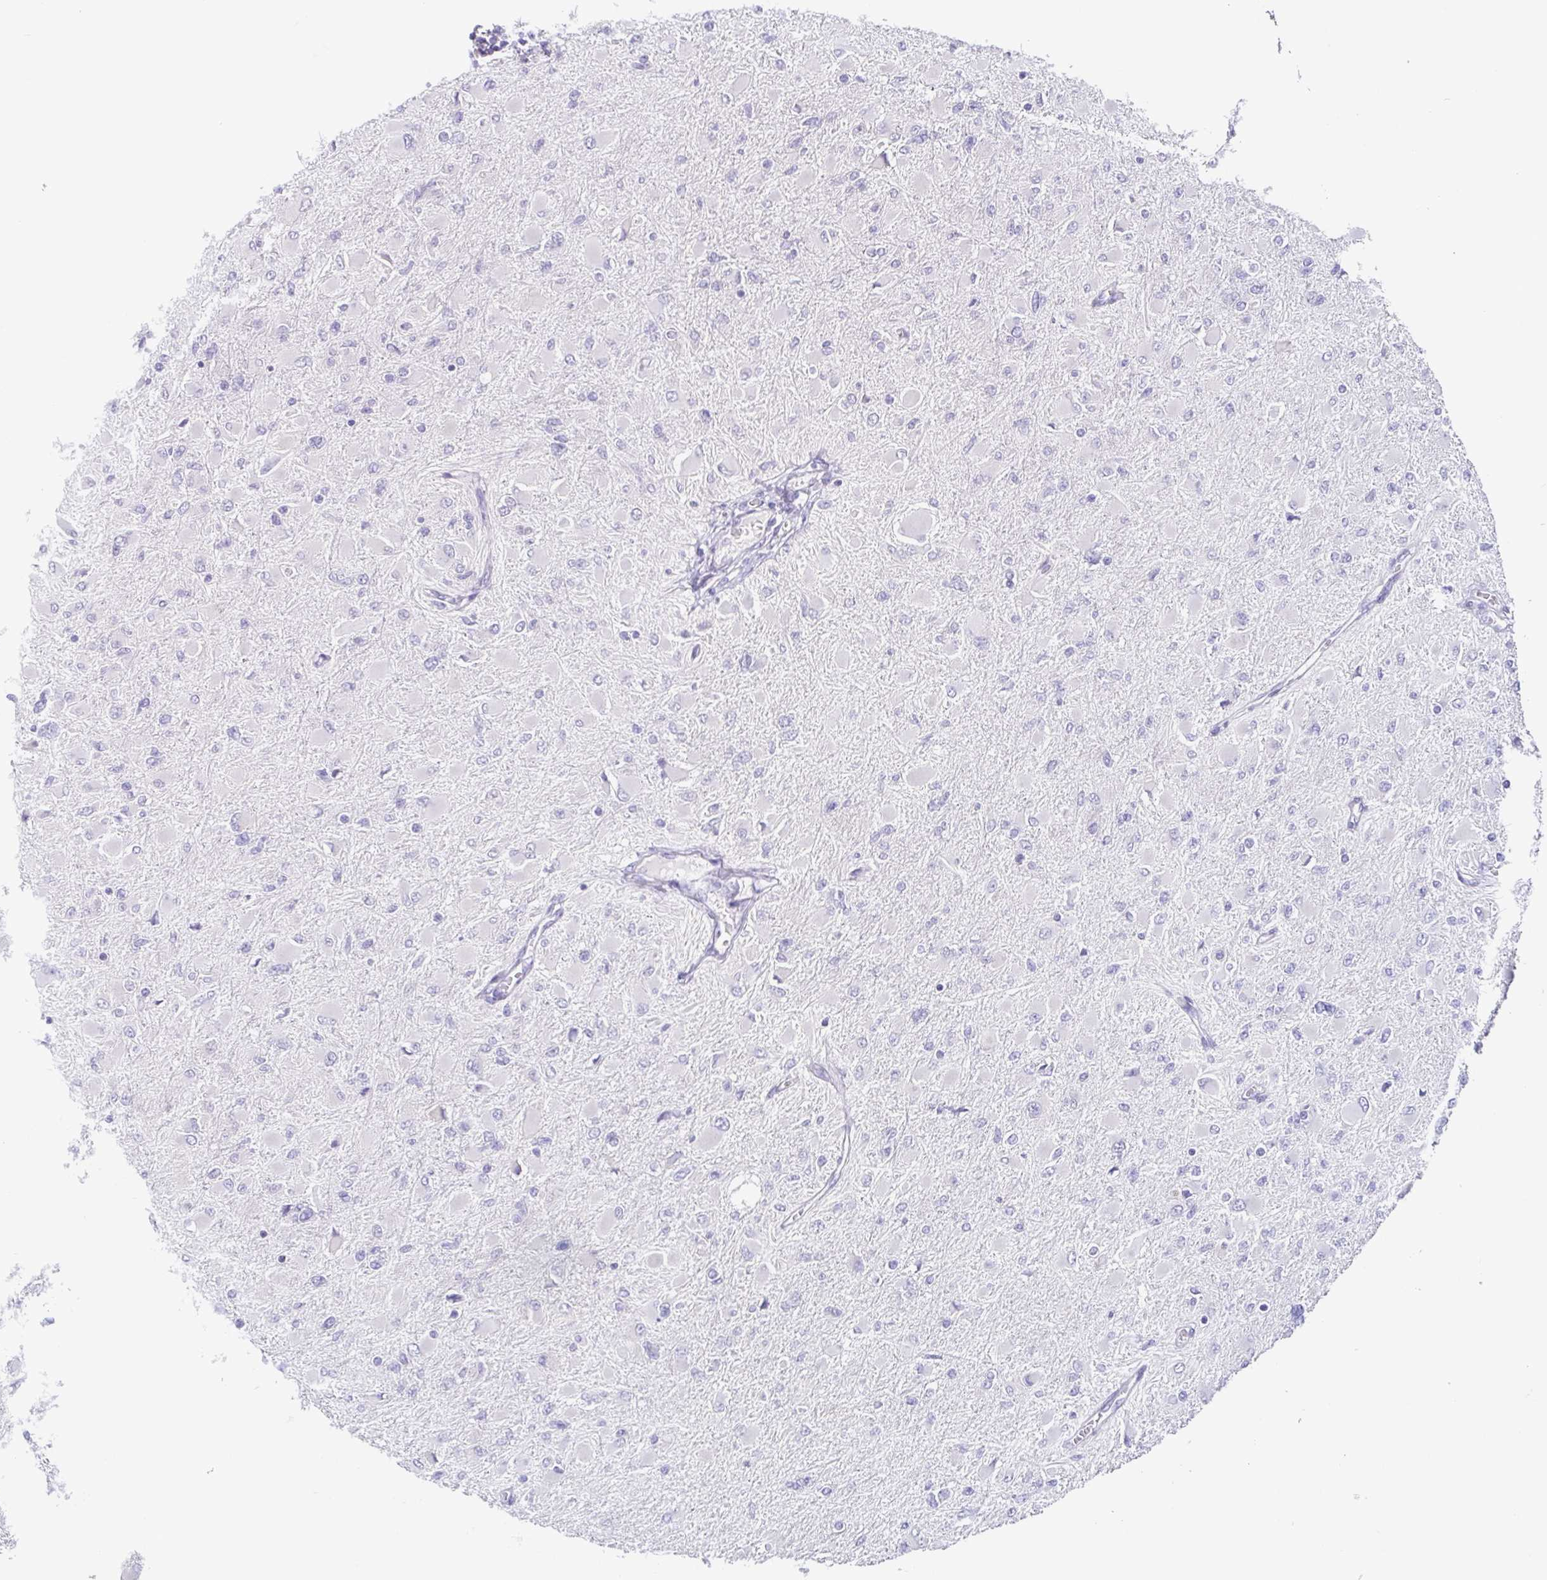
{"staining": {"intensity": "negative", "quantity": "none", "location": "none"}, "tissue": "glioma", "cell_type": "Tumor cells", "image_type": "cancer", "snomed": [{"axis": "morphology", "description": "Glioma, malignant, High grade"}, {"axis": "topography", "description": "Cerebral cortex"}], "caption": "High power microscopy image of an immunohistochemistry (IHC) image of glioma, revealing no significant positivity in tumor cells. (Stains: DAB immunohistochemistry with hematoxylin counter stain, Microscopy: brightfield microscopy at high magnification).", "gene": "RDH11", "patient": {"sex": "female", "age": 36}}